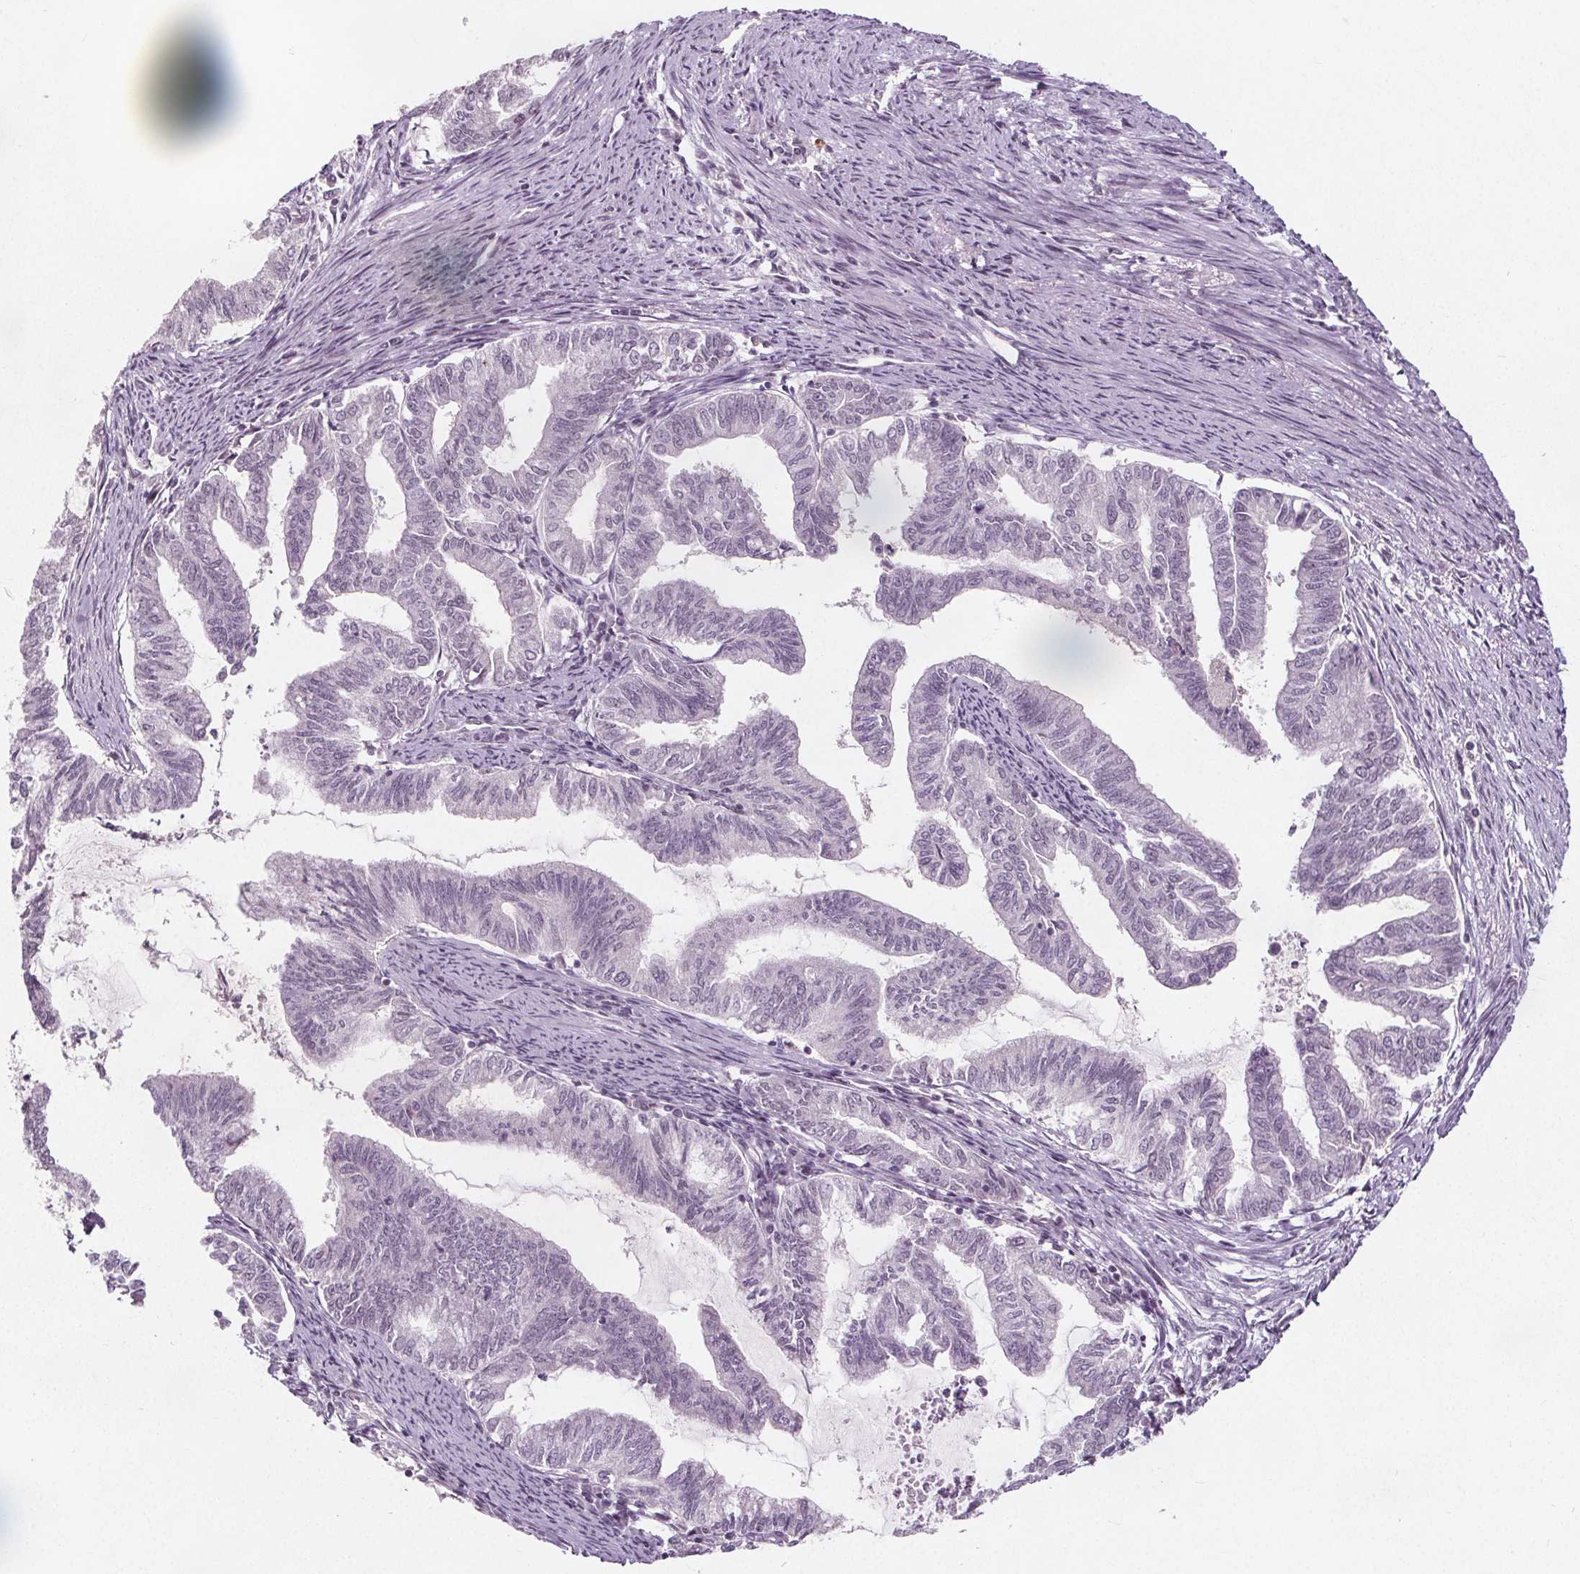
{"staining": {"intensity": "negative", "quantity": "none", "location": "none"}, "tissue": "endometrial cancer", "cell_type": "Tumor cells", "image_type": "cancer", "snomed": [{"axis": "morphology", "description": "Adenocarcinoma, NOS"}, {"axis": "topography", "description": "Endometrium"}], "caption": "This micrograph is of endometrial cancer (adenocarcinoma) stained with immunohistochemistry to label a protein in brown with the nuclei are counter-stained blue. There is no expression in tumor cells.", "gene": "TAF6L", "patient": {"sex": "female", "age": 79}}